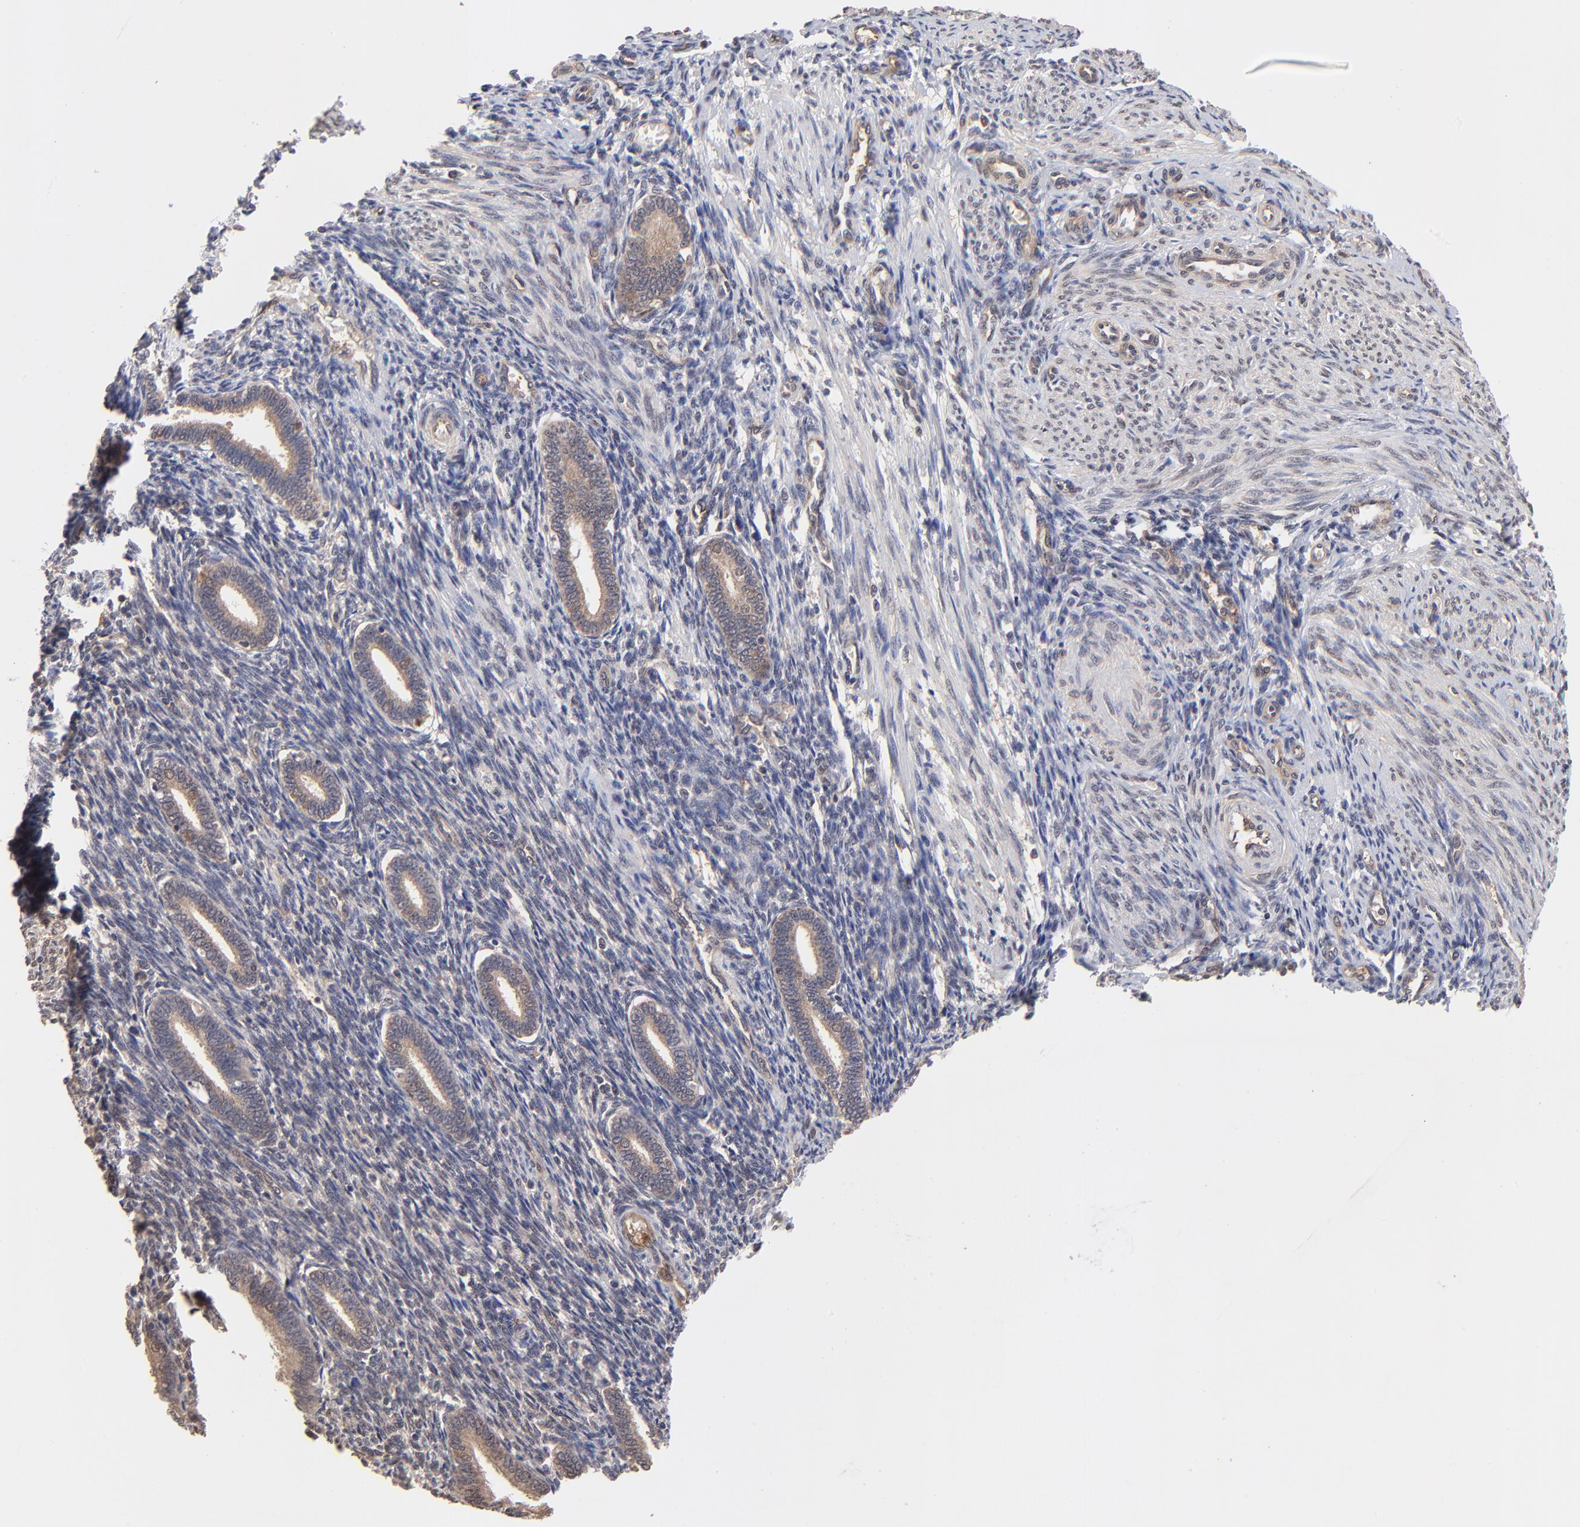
{"staining": {"intensity": "negative", "quantity": "none", "location": "none"}, "tissue": "endometrium", "cell_type": "Cells in endometrial stroma", "image_type": "normal", "snomed": [{"axis": "morphology", "description": "Normal tissue, NOS"}, {"axis": "topography", "description": "Endometrium"}], "caption": "This histopathology image is of benign endometrium stained with IHC to label a protein in brown with the nuclei are counter-stained blue. There is no expression in cells in endometrial stroma. (DAB (3,3'-diaminobenzidine) immunohistochemistry (IHC), high magnification).", "gene": "PSMC4", "patient": {"sex": "female", "age": 27}}